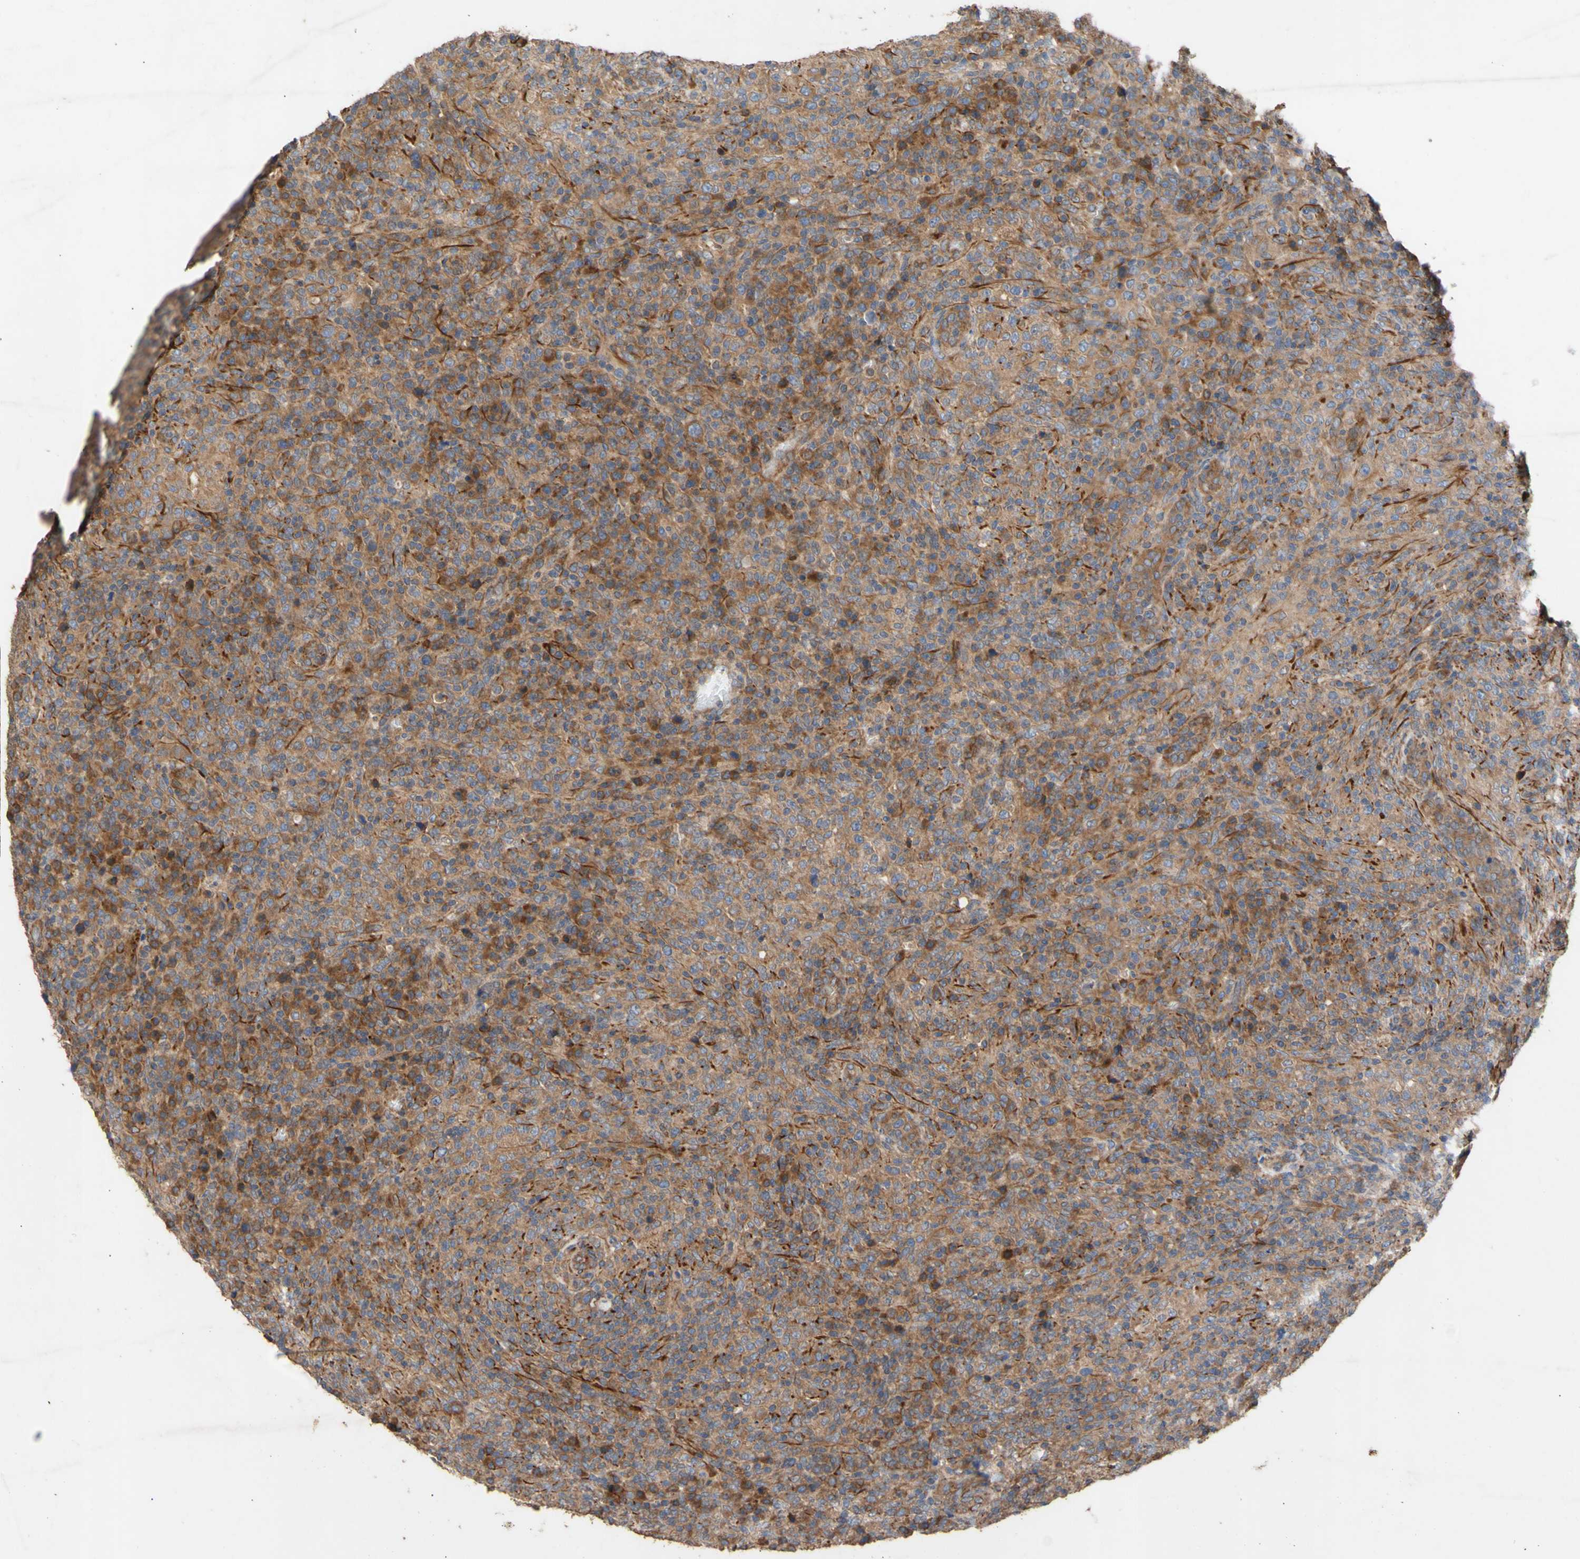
{"staining": {"intensity": "weak", "quantity": ">75%", "location": "cytoplasmic/membranous"}, "tissue": "lymphoma", "cell_type": "Tumor cells", "image_type": "cancer", "snomed": [{"axis": "morphology", "description": "Malignant lymphoma, non-Hodgkin's type, High grade"}, {"axis": "topography", "description": "Lymph node"}], "caption": "Brown immunohistochemical staining in human lymphoma displays weak cytoplasmic/membranous staining in about >75% of tumor cells.", "gene": "EIF2S3", "patient": {"sex": "female", "age": 76}}